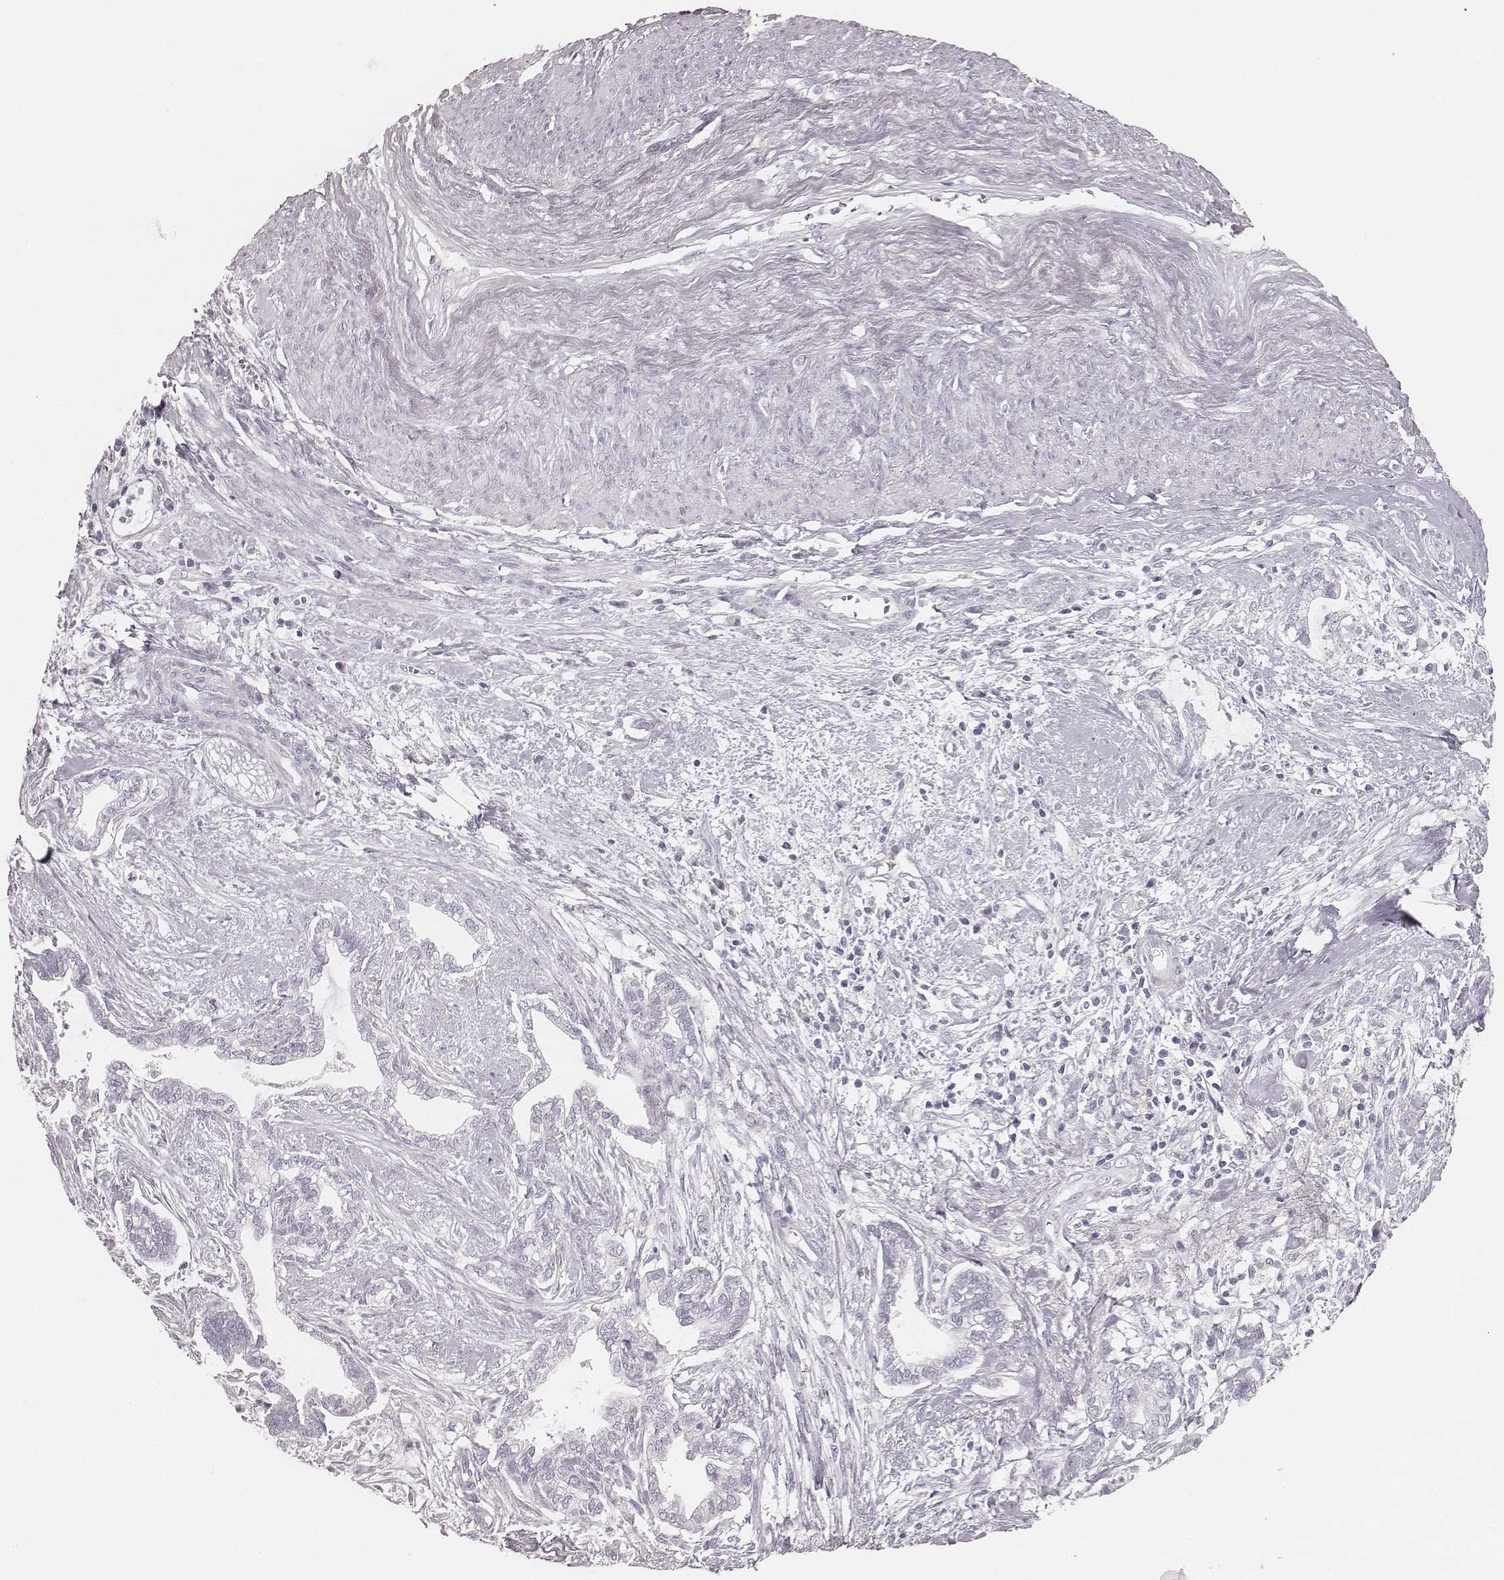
{"staining": {"intensity": "negative", "quantity": "none", "location": "none"}, "tissue": "cervical cancer", "cell_type": "Tumor cells", "image_type": "cancer", "snomed": [{"axis": "morphology", "description": "Adenocarcinoma, NOS"}, {"axis": "topography", "description": "Cervix"}], "caption": "Micrograph shows no significant protein expression in tumor cells of cervical cancer (adenocarcinoma). Brightfield microscopy of immunohistochemistry (IHC) stained with DAB (brown) and hematoxylin (blue), captured at high magnification.", "gene": "KRT34", "patient": {"sex": "female", "age": 62}}